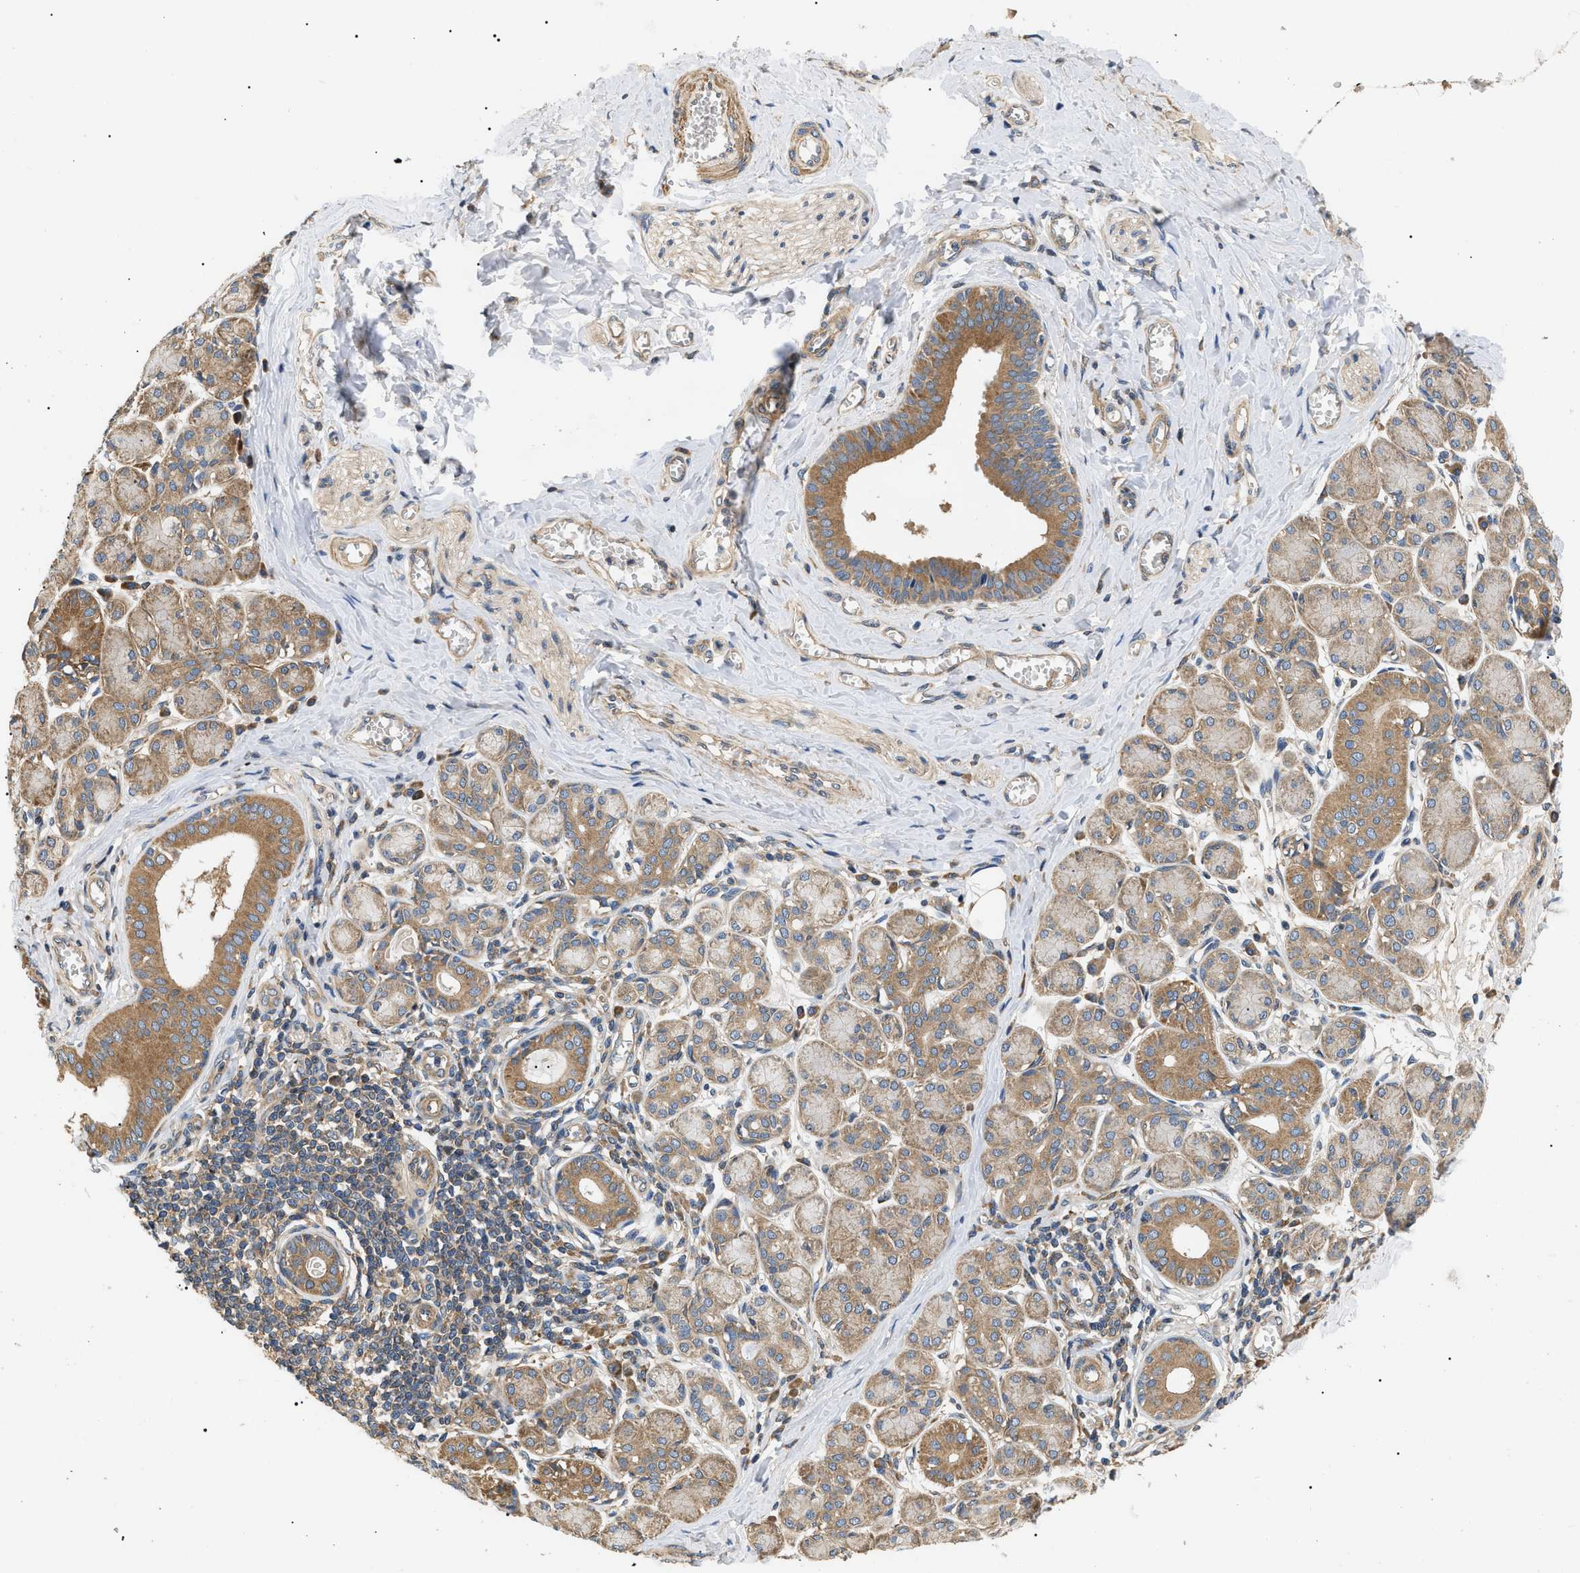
{"staining": {"intensity": "moderate", "quantity": ">75%", "location": "cytoplasmic/membranous"}, "tissue": "salivary gland", "cell_type": "Glandular cells", "image_type": "normal", "snomed": [{"axis": "morphology", "description": "Normal tissue, NOS"}, {"axis": "morphology", "description": "Inflammation, NOS"}, {"axis": "topography", "description": "Lymph node"}, {"axis": "topography", "description": "Salivary gland"}], "caption": "The immunohistochemical stain shows moderate cytoplasmic/membranous positivity in glandular cells of benign salivary gland.", "gene": "PPM1B", "patient": {"sex": "male", "age": 3}}